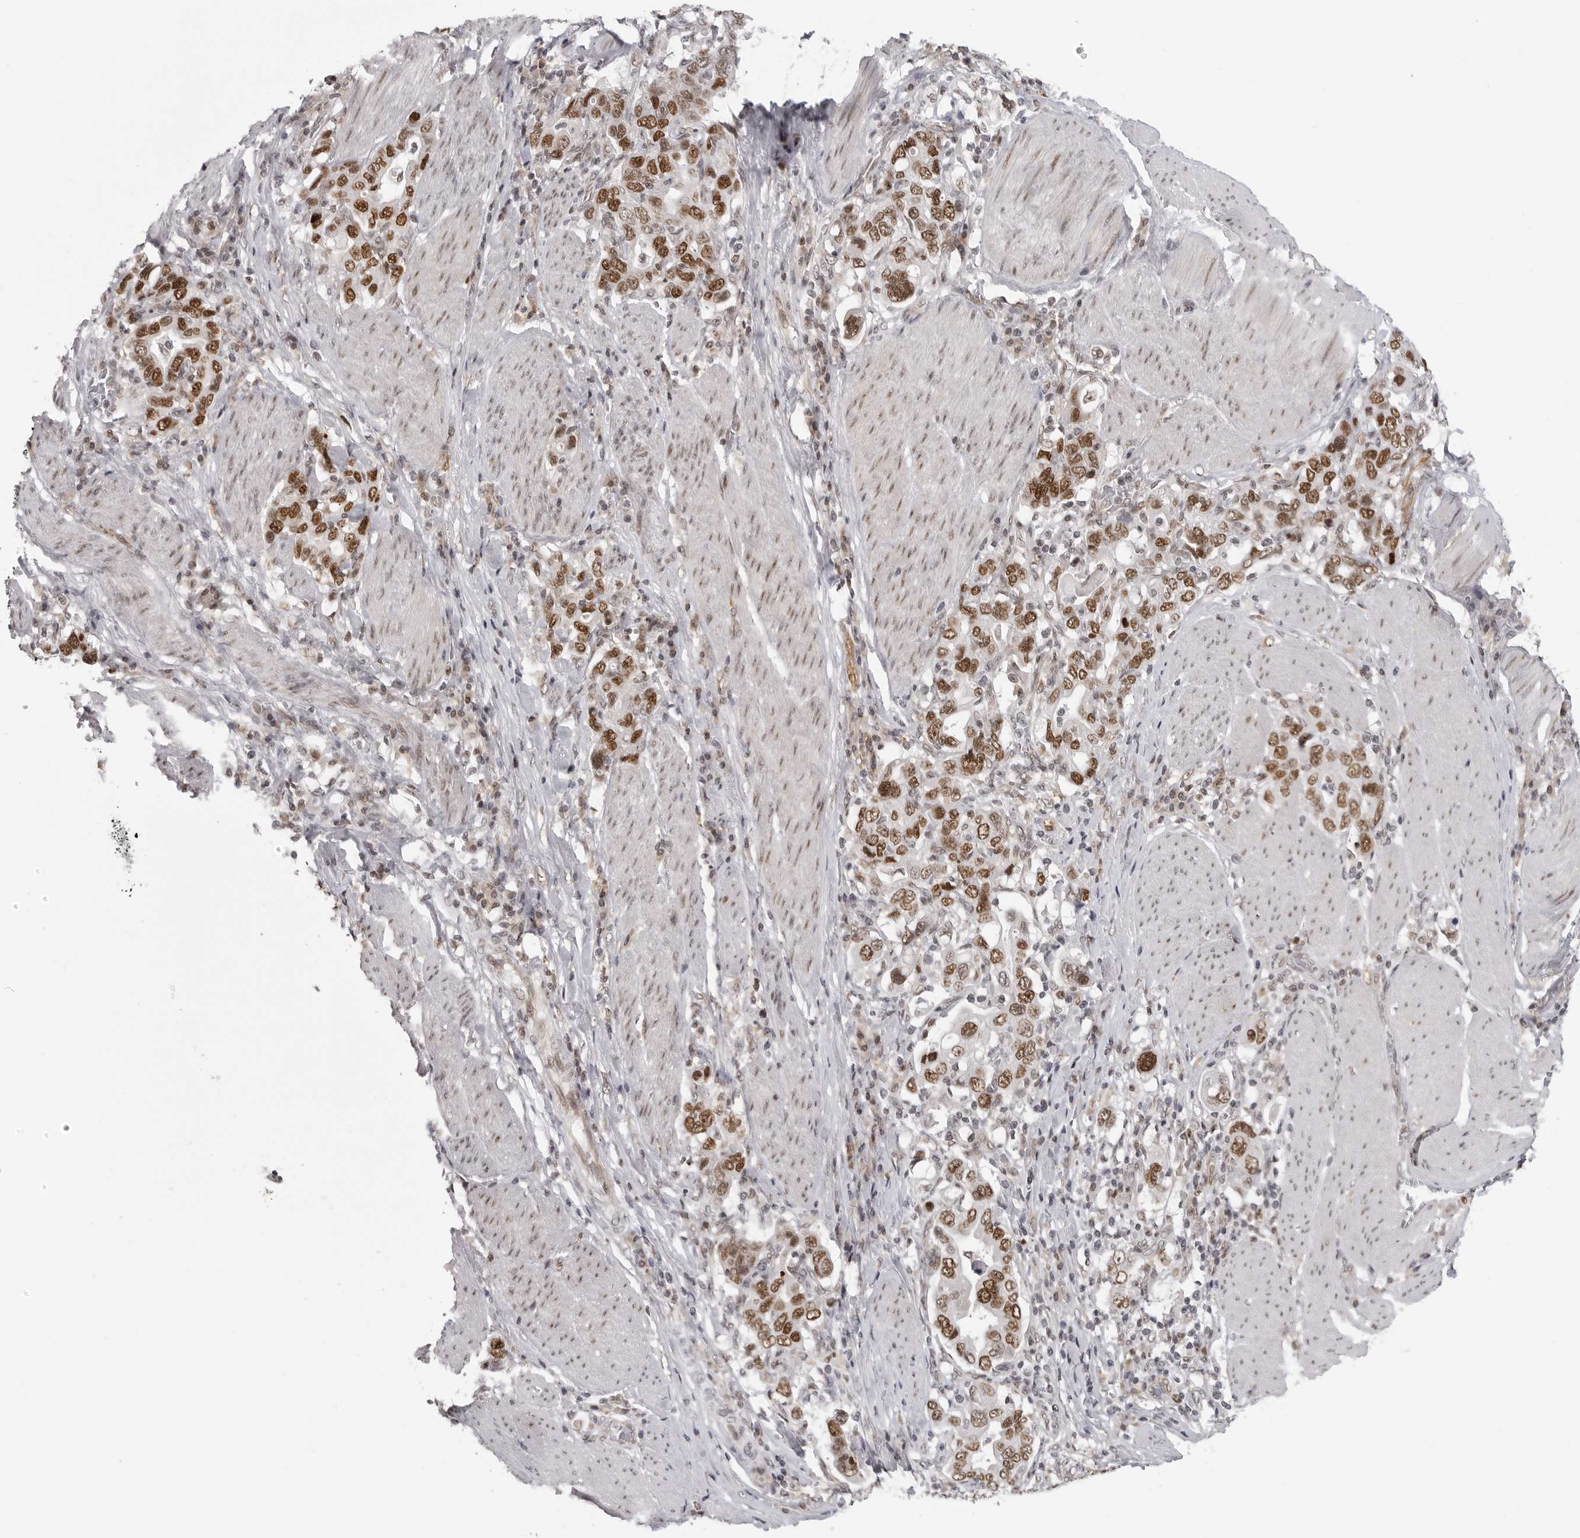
{"staining": {"intensity": "strong", "quantity": ">75%", "location": "nuclear"}, "tissue": "stomach cancer", "cell_type": "Tumor cells", "image_type": "cancer", "snomed": [{"axis": "morphology", "description": "Adenocarcinoma, NOS"}, {"axis": "topography", "description": "Stomach, upper"}], "caption": "There is high levels of strong nuclear staining in tumor cells of stomach cancer (adenocarcinoma), as demonstrated by immunohistochemical staining (brown color).", "gene": "PRDM10", "patient": {"sex": "male", "age": 62}}